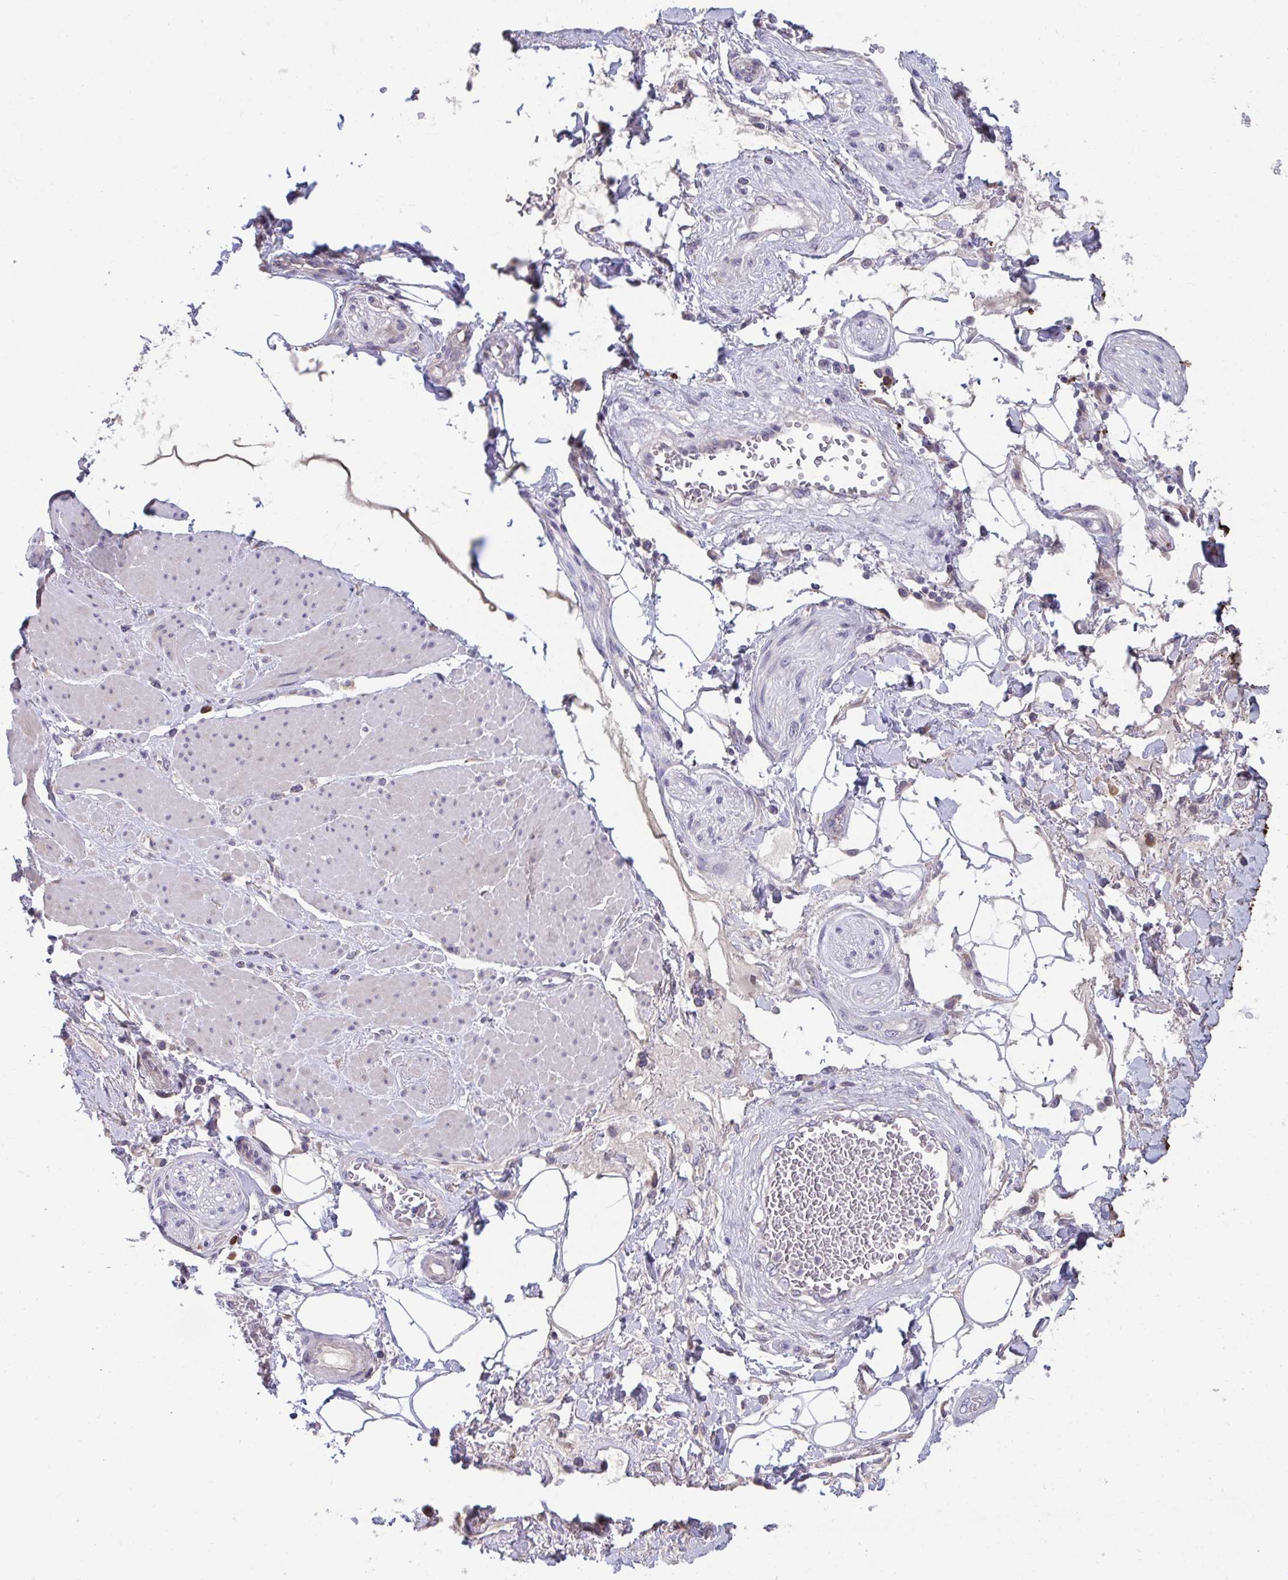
{"staining": {"intensity": "negative", "quantity": "none", "location": "none"}, "tissue": "adipose tissue", "cell_type": "Adipocytes", "image_type": "normal", "snomed": [{"axis": "morphology", "description": "Normal tissue, NOS"}, {"axis": "topography", "description": "Vagina"}, {"axis": "topography", "description": "Peripheral nerve tissue"}], "caption": "Protein analysis of unremarkable adipose tissue demonstrates no significant staining in adipocytes.", "gene": "SUSD4", "patient": {"sex": "female", "age": 71}}